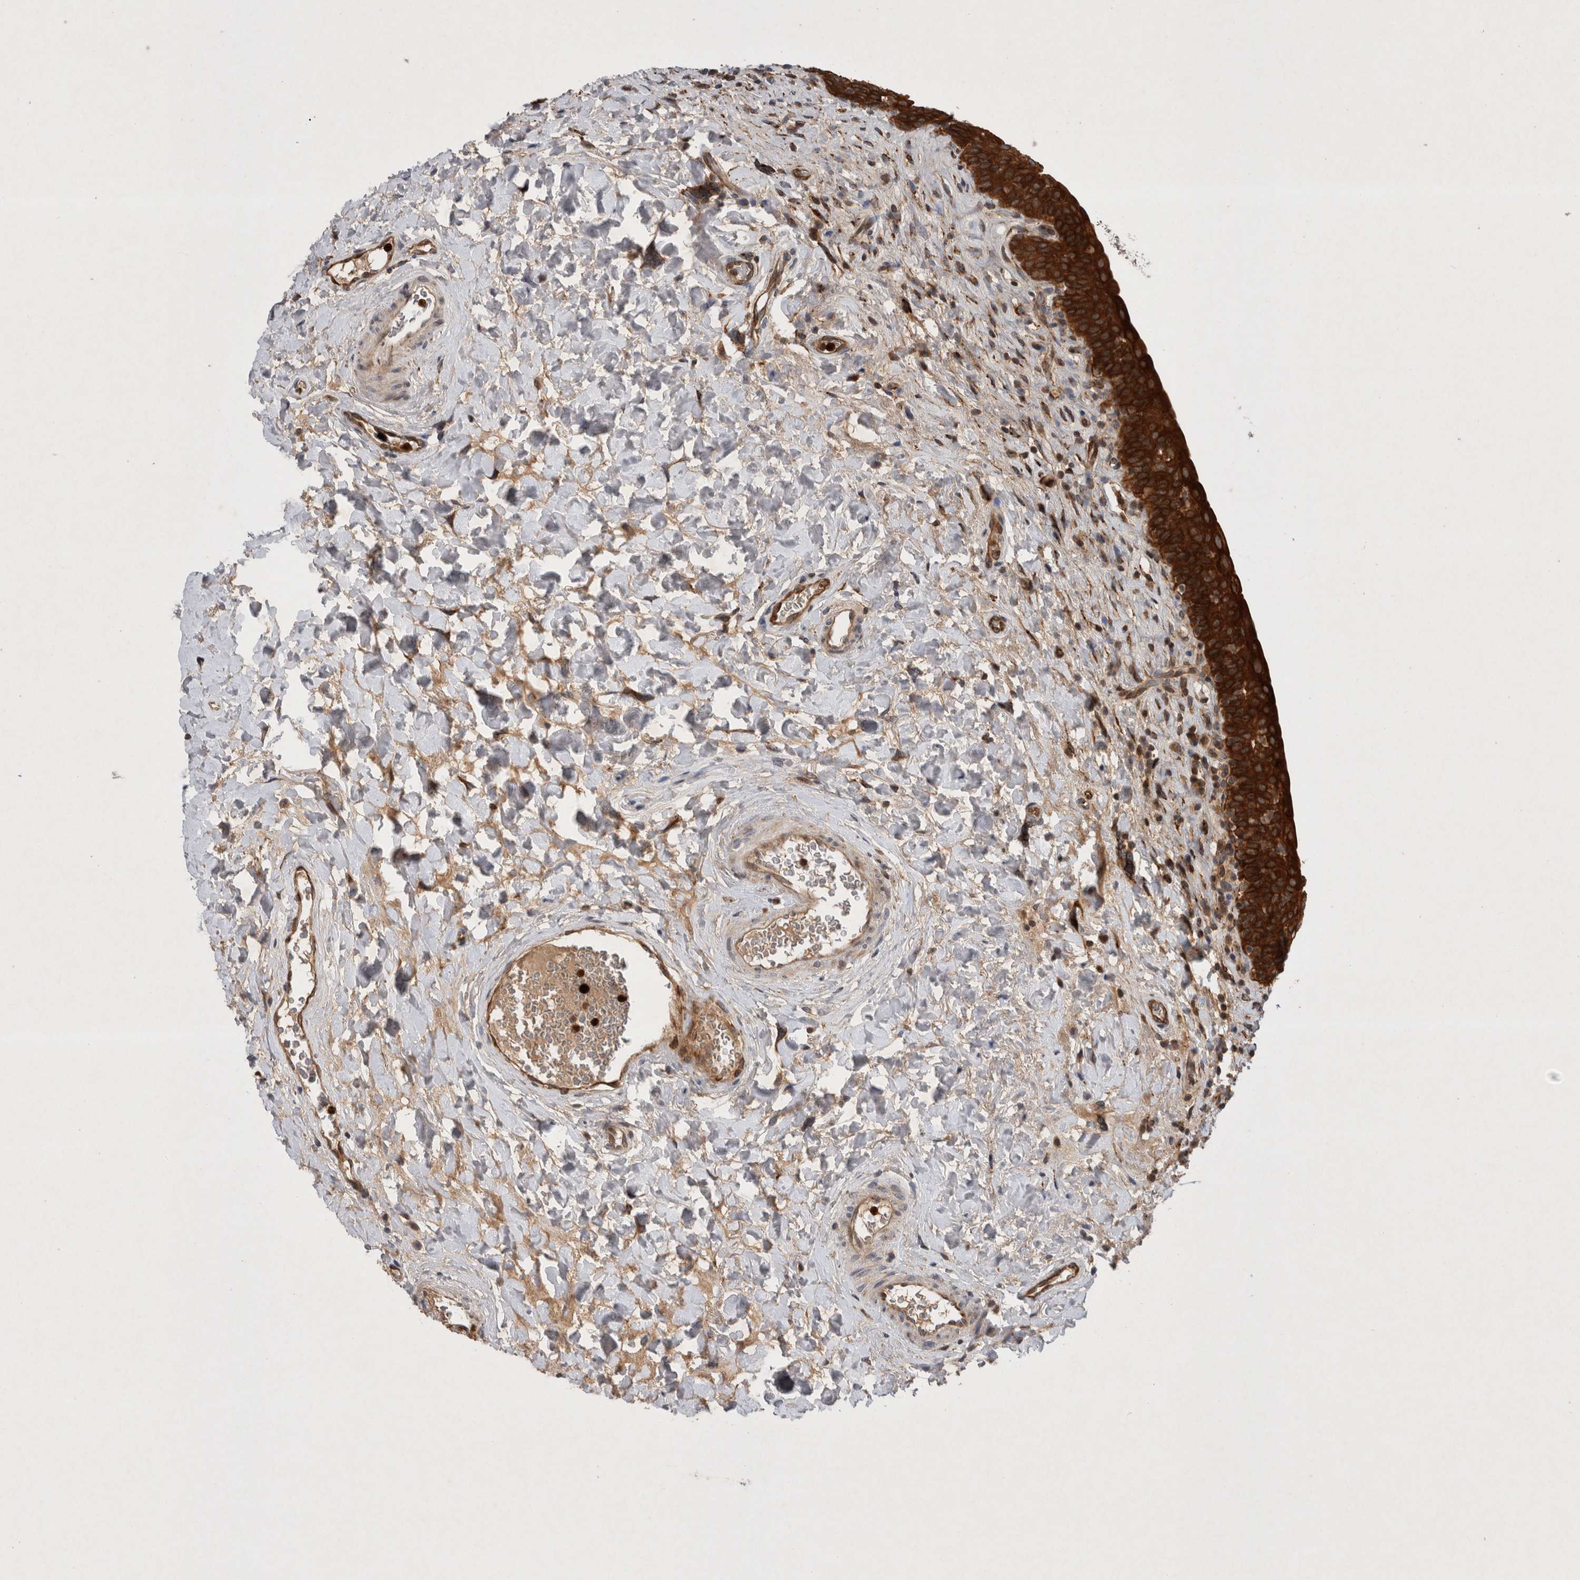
{"staining": {"intensity": "strong", "quantity": ">75%", "location": "cytoplasmic/membranous"}, "tissue": "urinary bladder", "cell_type": "Urothelial cells", "image_type": "normal", "snomed": [{"axis": "morphology", "description": "Normal tissue, NOS"}, {"axis": "topography", "description": "Urinary bladder"}], "caption": "Protein expression analysis of benign human urinary bladder reveals strong cytoplasmic/membranous positivity in approximately >75% of urothelial cells. The staining was performed using DAB to visualize the protein expression in brown, while the nuclei were stained in blue with hematoxylin (Magnification: 20x).", "gene": "PDCD2", "patient": {"sex": "male", "age": 83}}